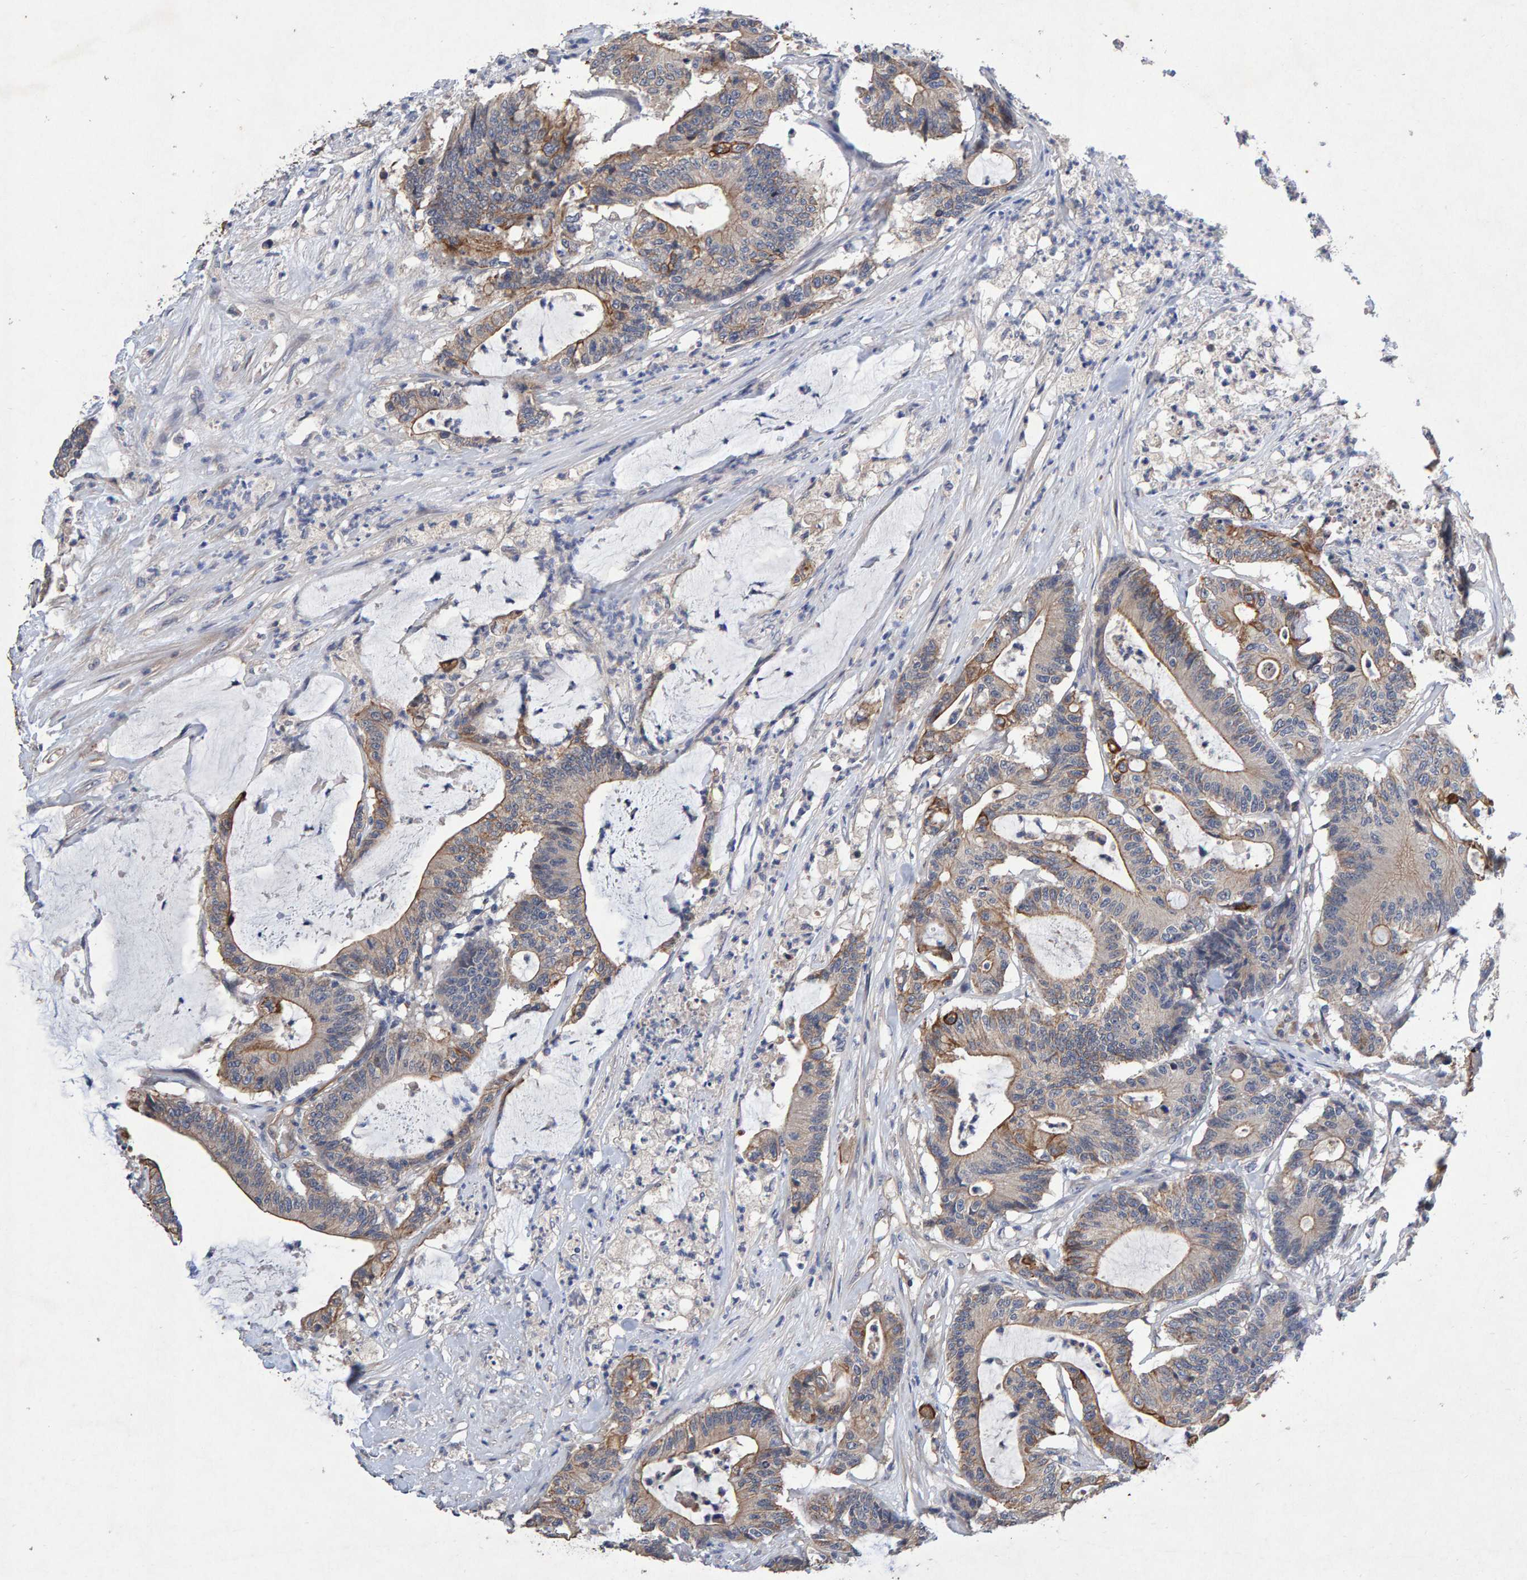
{"staining": {"intensity": "weak", "quantity": "25%-75%", "location": "cytoplasmic/membranous"}, "tissue": "colorectal cancer", "cell_type": "Tumor cells", "image_type": "cancer", "snomed": [{"axis": "morphology", "description": "Adenocarcinoma, NOS"}, {"axis": "topography", "description": "Colon"}], "caption": "An immunohistochemistry histopathology image of tumor tissue is shown. Protein staining in brown labels weak cytoplasmic/membranous positivity in colorectal adenocarcinoma within tumor cells.", "gene": "EFR3A", "patient": {"sex": "female", "age": 84}}